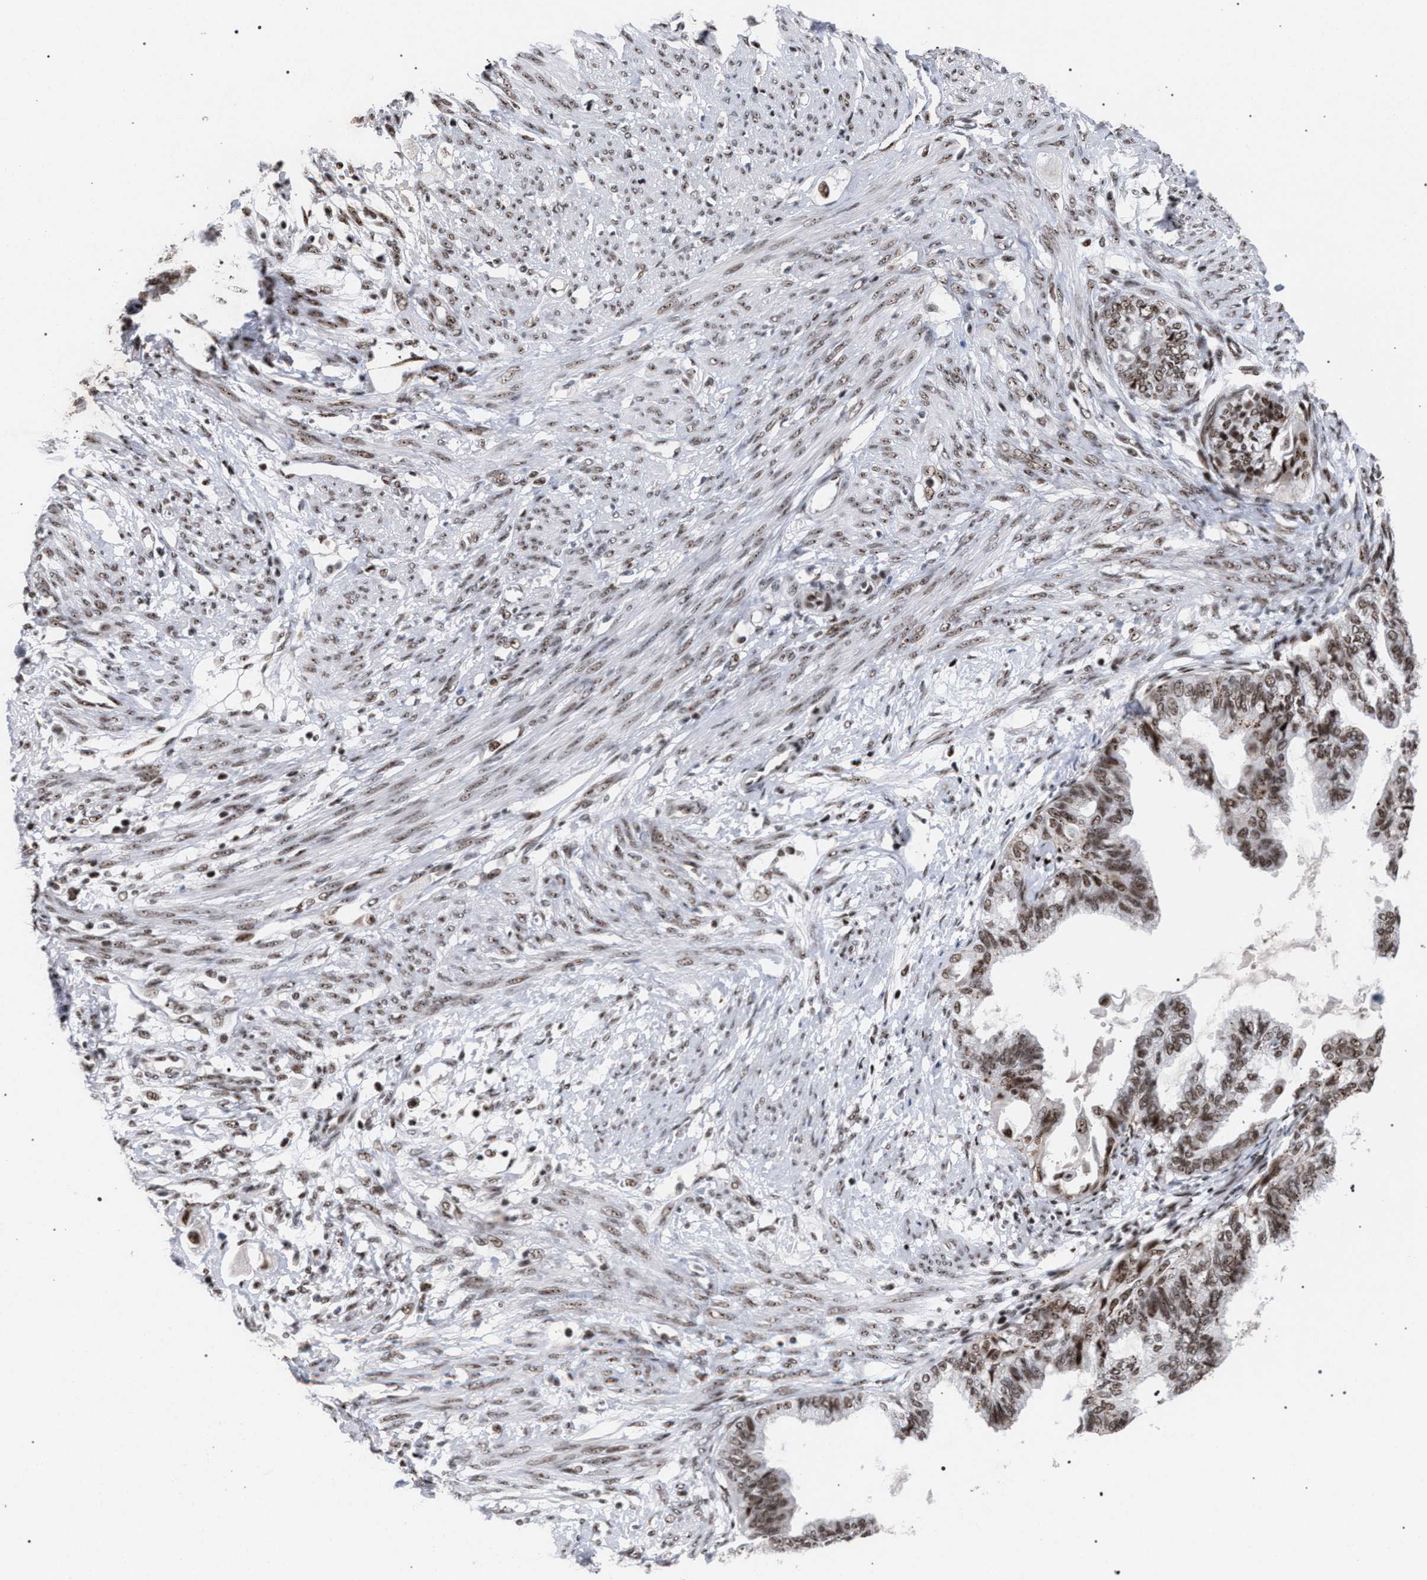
{"staining": {"intensity": "moderate", "quantity": ">75%", "location": "nuclear"}, "tissue": "cervical cancer", "cell_type": "Tumor cells", "image_type": "cancer", "snomed": [{"axis": "morphology", "description": "Normal tissue, NOS"}, {"axis": "morphology", "description": "Adenocarcinoma, NOS"}, {"axis": "topography", "description": "Cervix"}, {"axis": "topography", "description": "Endometrium"}], "caption": "Immunohistochemistry photomicrograph of human cervical cancer (adenocarcinoma) stained for a protein (brown), which exhibits medium levels of moderate nuclear staining in approximately >75% of tumor cells.", "gene": "SCAF4", "patient": {"sex": "female", "age": 86}}